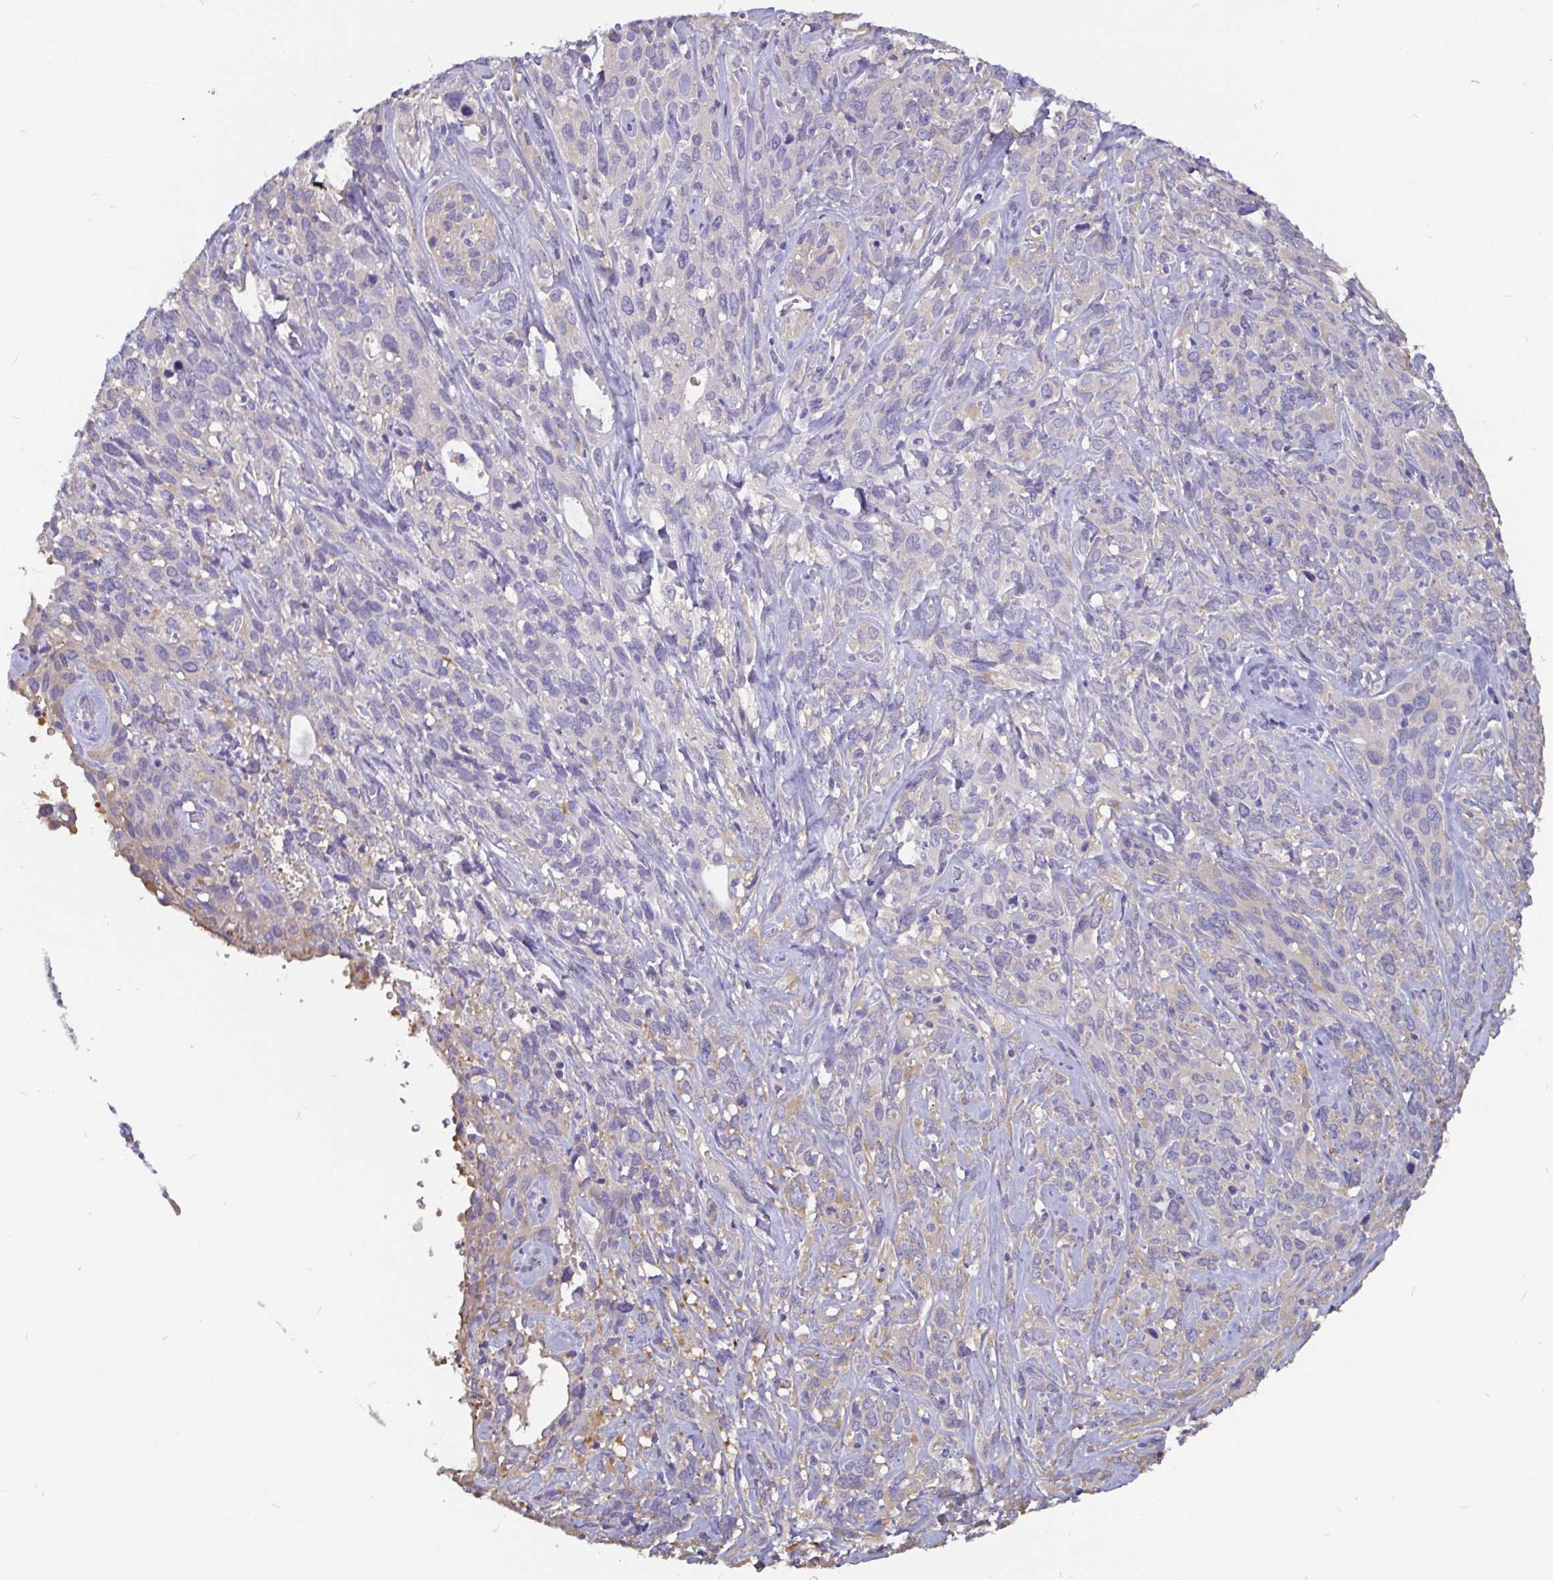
{"staining": {"intensity": "negative", "quantity": "none", "location": "none"}, "tissue": "cervical cancer", "cell_type": "Tumor cells", "image_type": "cancer", "snomed": [{"axis": "morphology", "description": "Normal tissue, NOS"}, {"axis": "morphology", "description": "Squamous cell carcinoma, NOS"}, {"axis": "topography", "description": "Cervix"}], "caption": "This is an IHC micrograph of human cervical cancer. There is no positivity in tumor cells.", "gene": "ADAMTS6", "patient": {"sex": "female", "age": 51}}